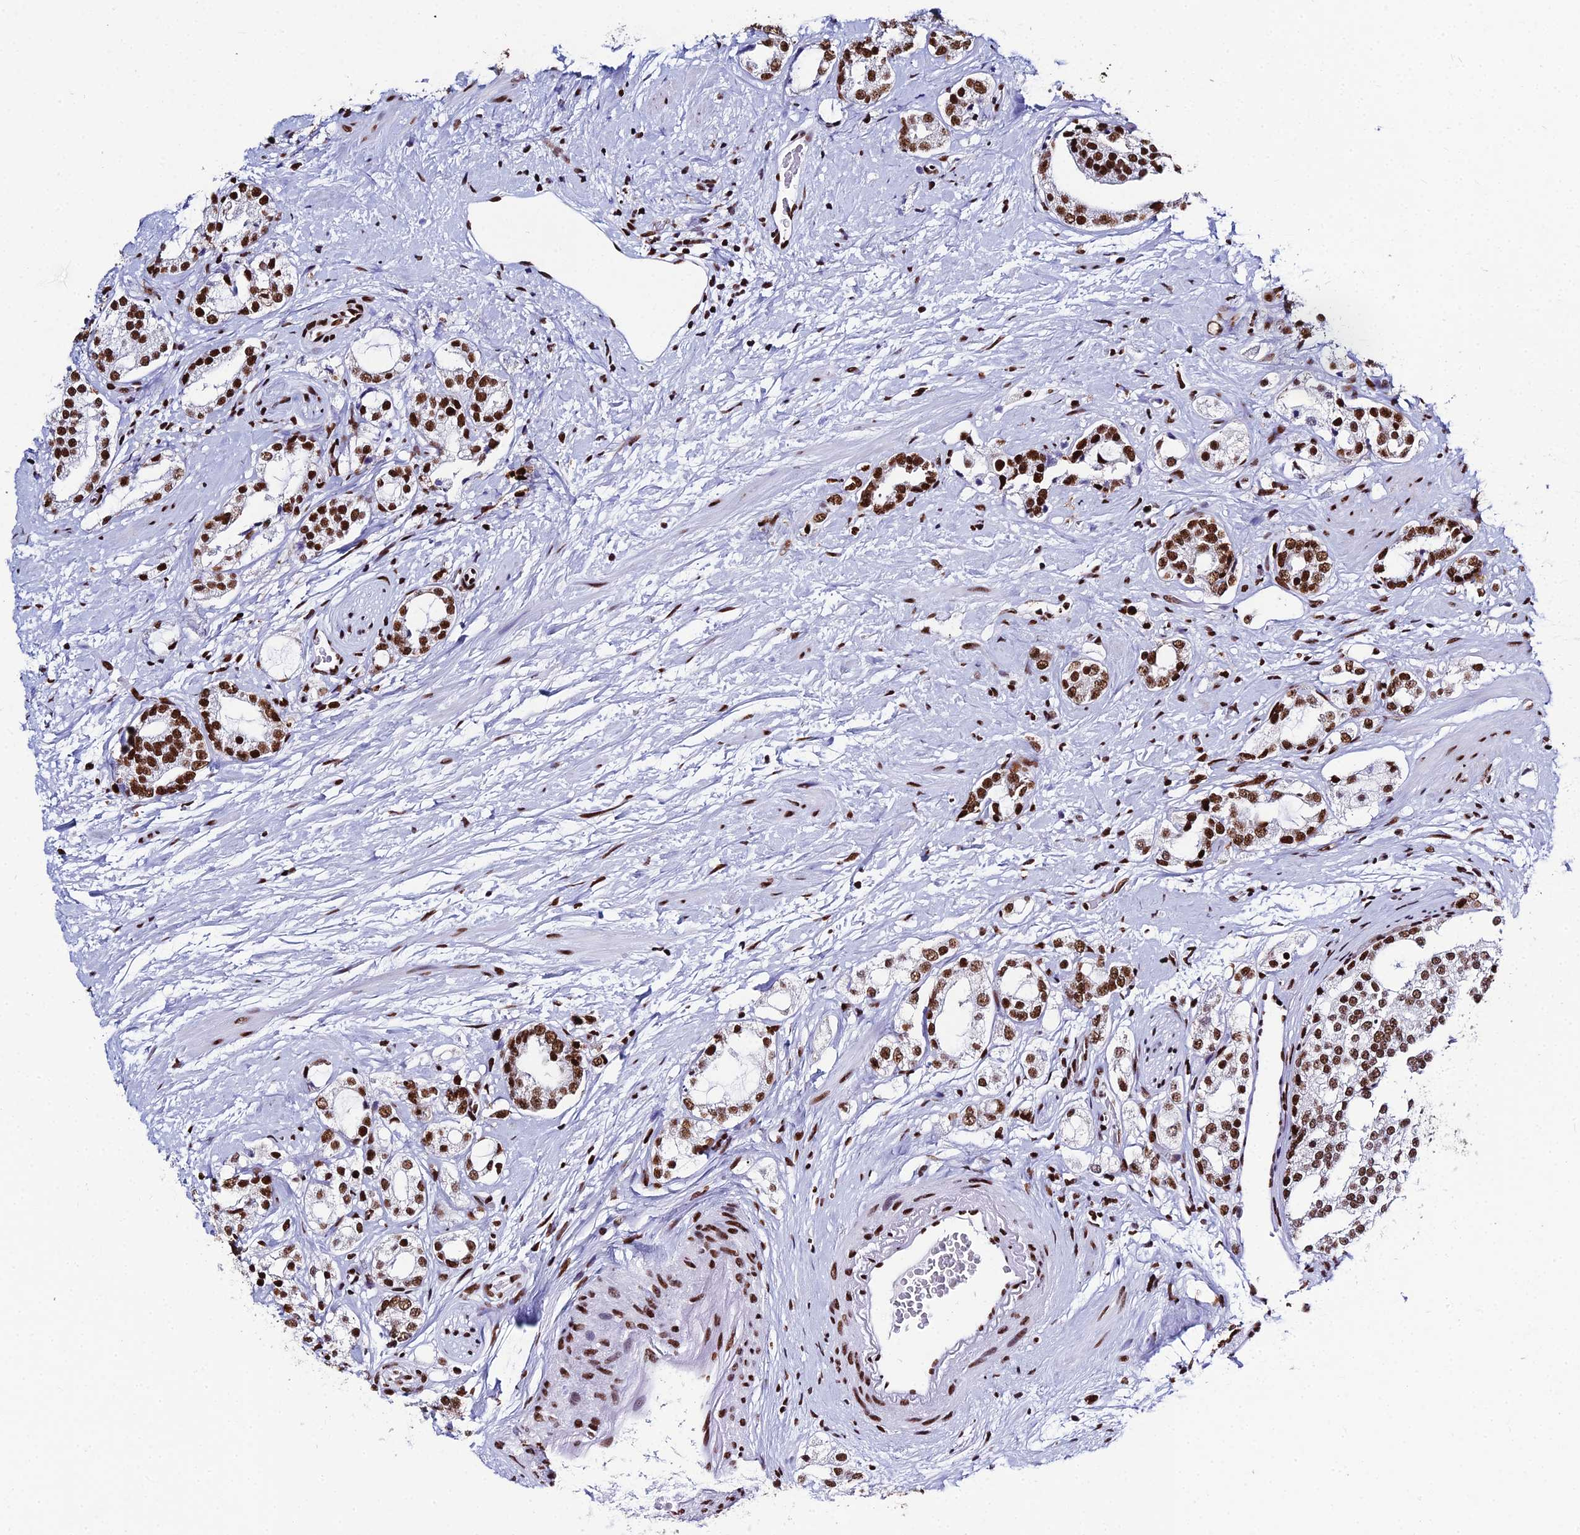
{"staining": {"intensity": "strong", "quantity": ">75%", "location": "nuclear"}, "tissue": "prostate cancer", "cell_type": "Tumor cells", "image_type": "cancer", "snomed": [{"axis": "morphology", "description": "Adenocarcinoma, High grade"}, {"axis": "topography", "description": "Prostate"}], "caption": "IHC staining of prostate cancer (high-grade adenocarcinoma), which exhibits high levels of strong nuclear staining in about >75% of tumor cells indicating strong nuclear protein positivity. The staining was performed using DAB (brown) for protein detection and nuclei were counterstained in hematoxylin (blue).", "gene": "HNRNPH1", "patient": {"sex": "male", "age": 64}}